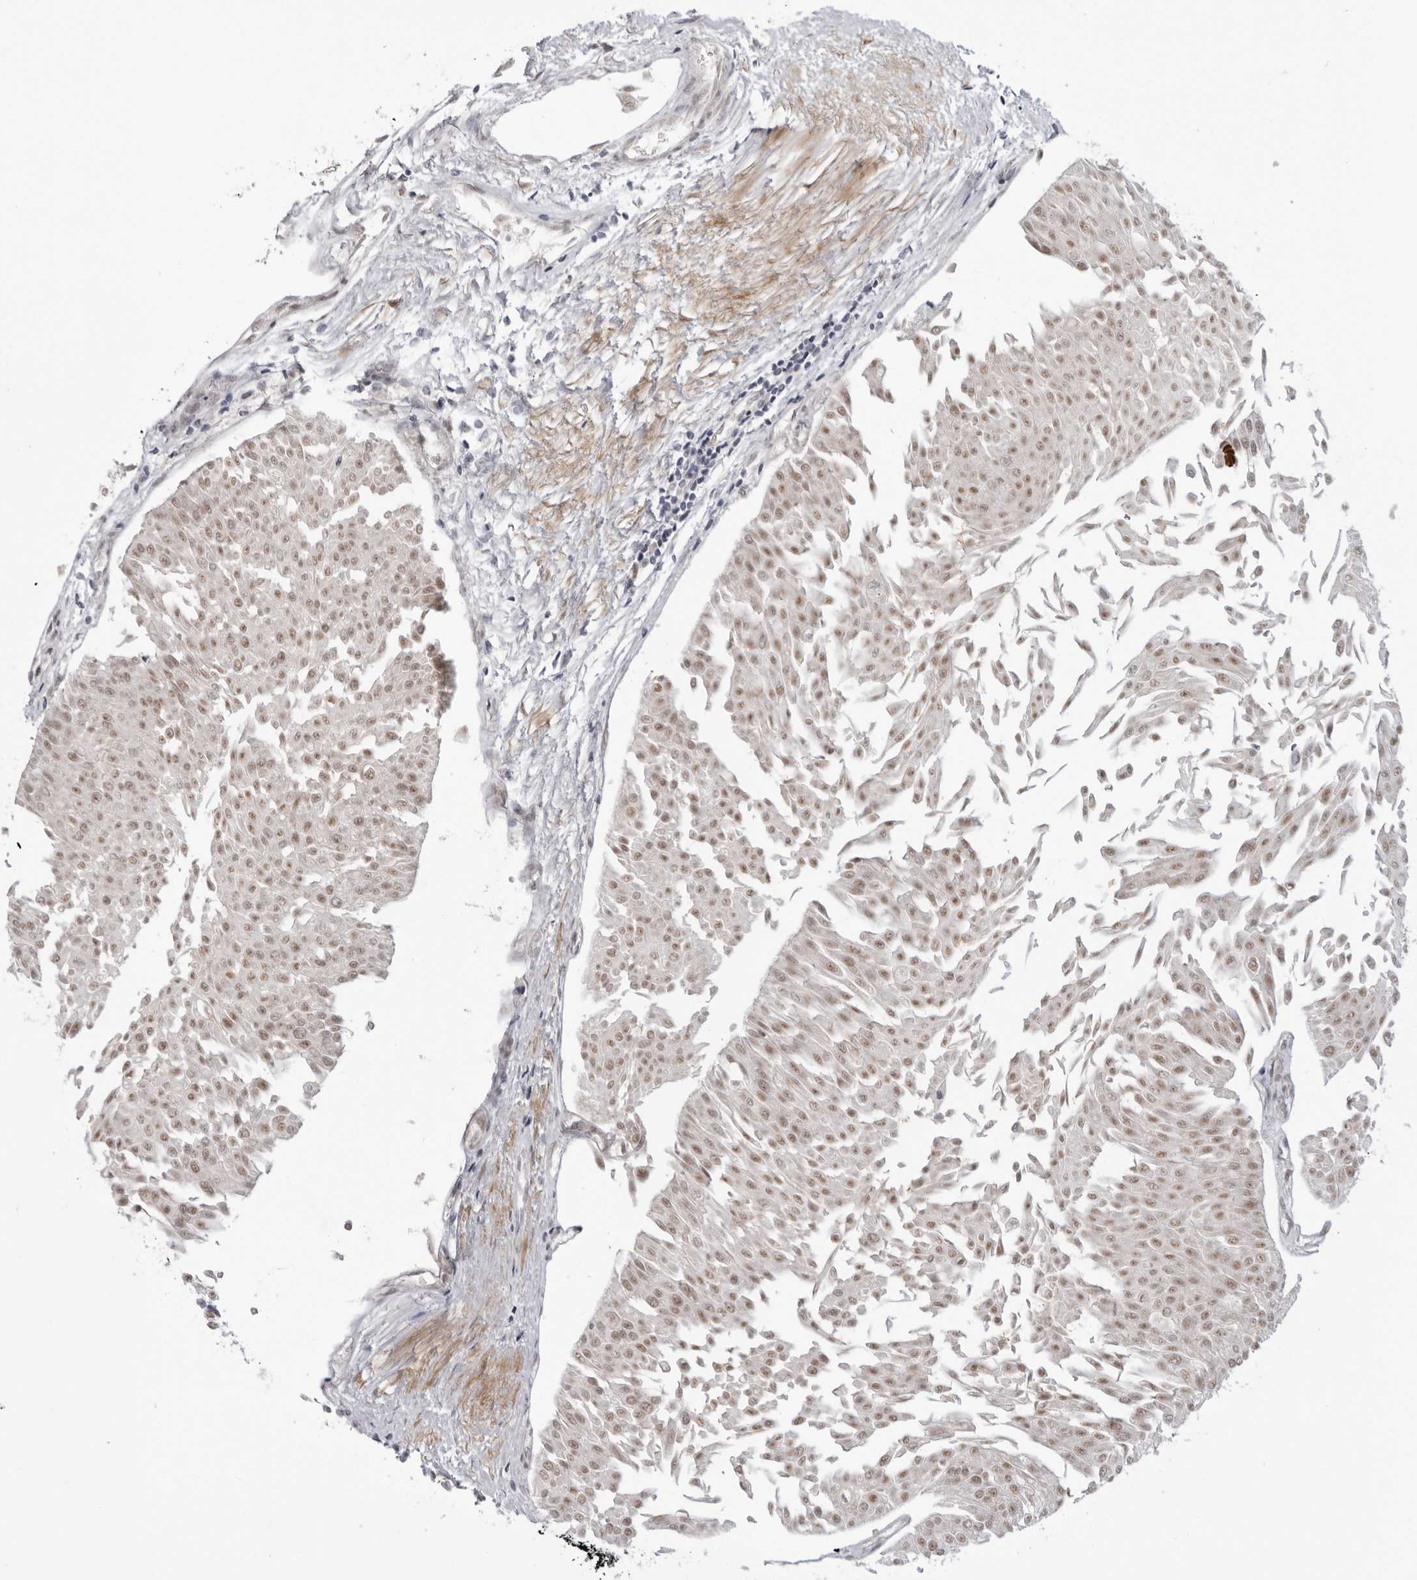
{"staining": {"intensity": "moderate", "quantity": ">75%", "location": "nuclear"}, "tissue": "urothelial cancer", "cell_type": "Tumor cells", "image_type": "cancer", "snomed": [{"axis": "morphology", "description": "Urothelial carcinoma, Low grade"}, {"axis": "topography", "description": "Urinary bladder"}], "caption": "Immunohistochemical staining of human urothelial cancer reveals medium levels of moderate nuclear protein positivity in about >75% of tumor cells.", "gene": "ALPK2", "patient": {"sex": "male", "age": 67}}